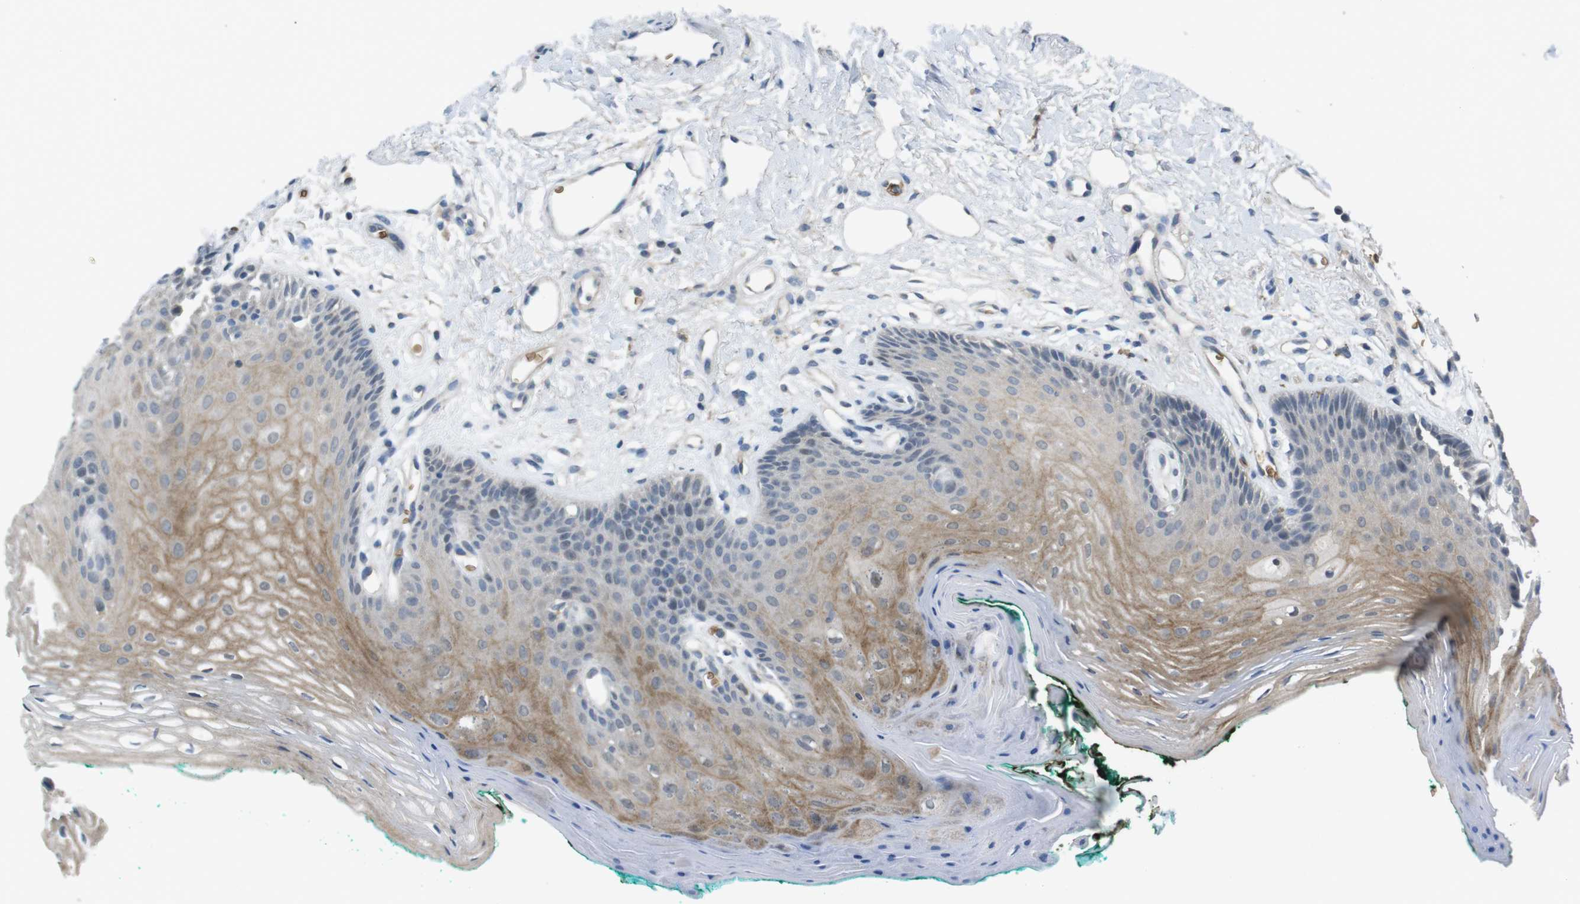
{"staining": {"intensity": "moderate", "quantity": "25%-75%", "location": "cytoplasmic/membranous"}, "tissue": "oral mucosa", "cell_type": "Squamous epithelial cells", "image_type": "normal", "snomed": [{"axis": "morphology", "description": "Normal tissue, NOS"}, {"axis": "topography", "description": "Skeletal muscle"}, {"axis": "topography", "description": "Oral tissue"}, {"axis": "topography", "description": "Peripheral nerve tissue"}], "caption": "Oral mucosa was stained to show a protein in brown. There is medium levels of moderate cytoplasmic/membranous staining in about 25%-75% of squamous epithelial cells. (brown staining indicates protein expression, while blue staining denotes nuclei).", "gene": "GYPA", "patient": {"sex": "female", "age": 84}}